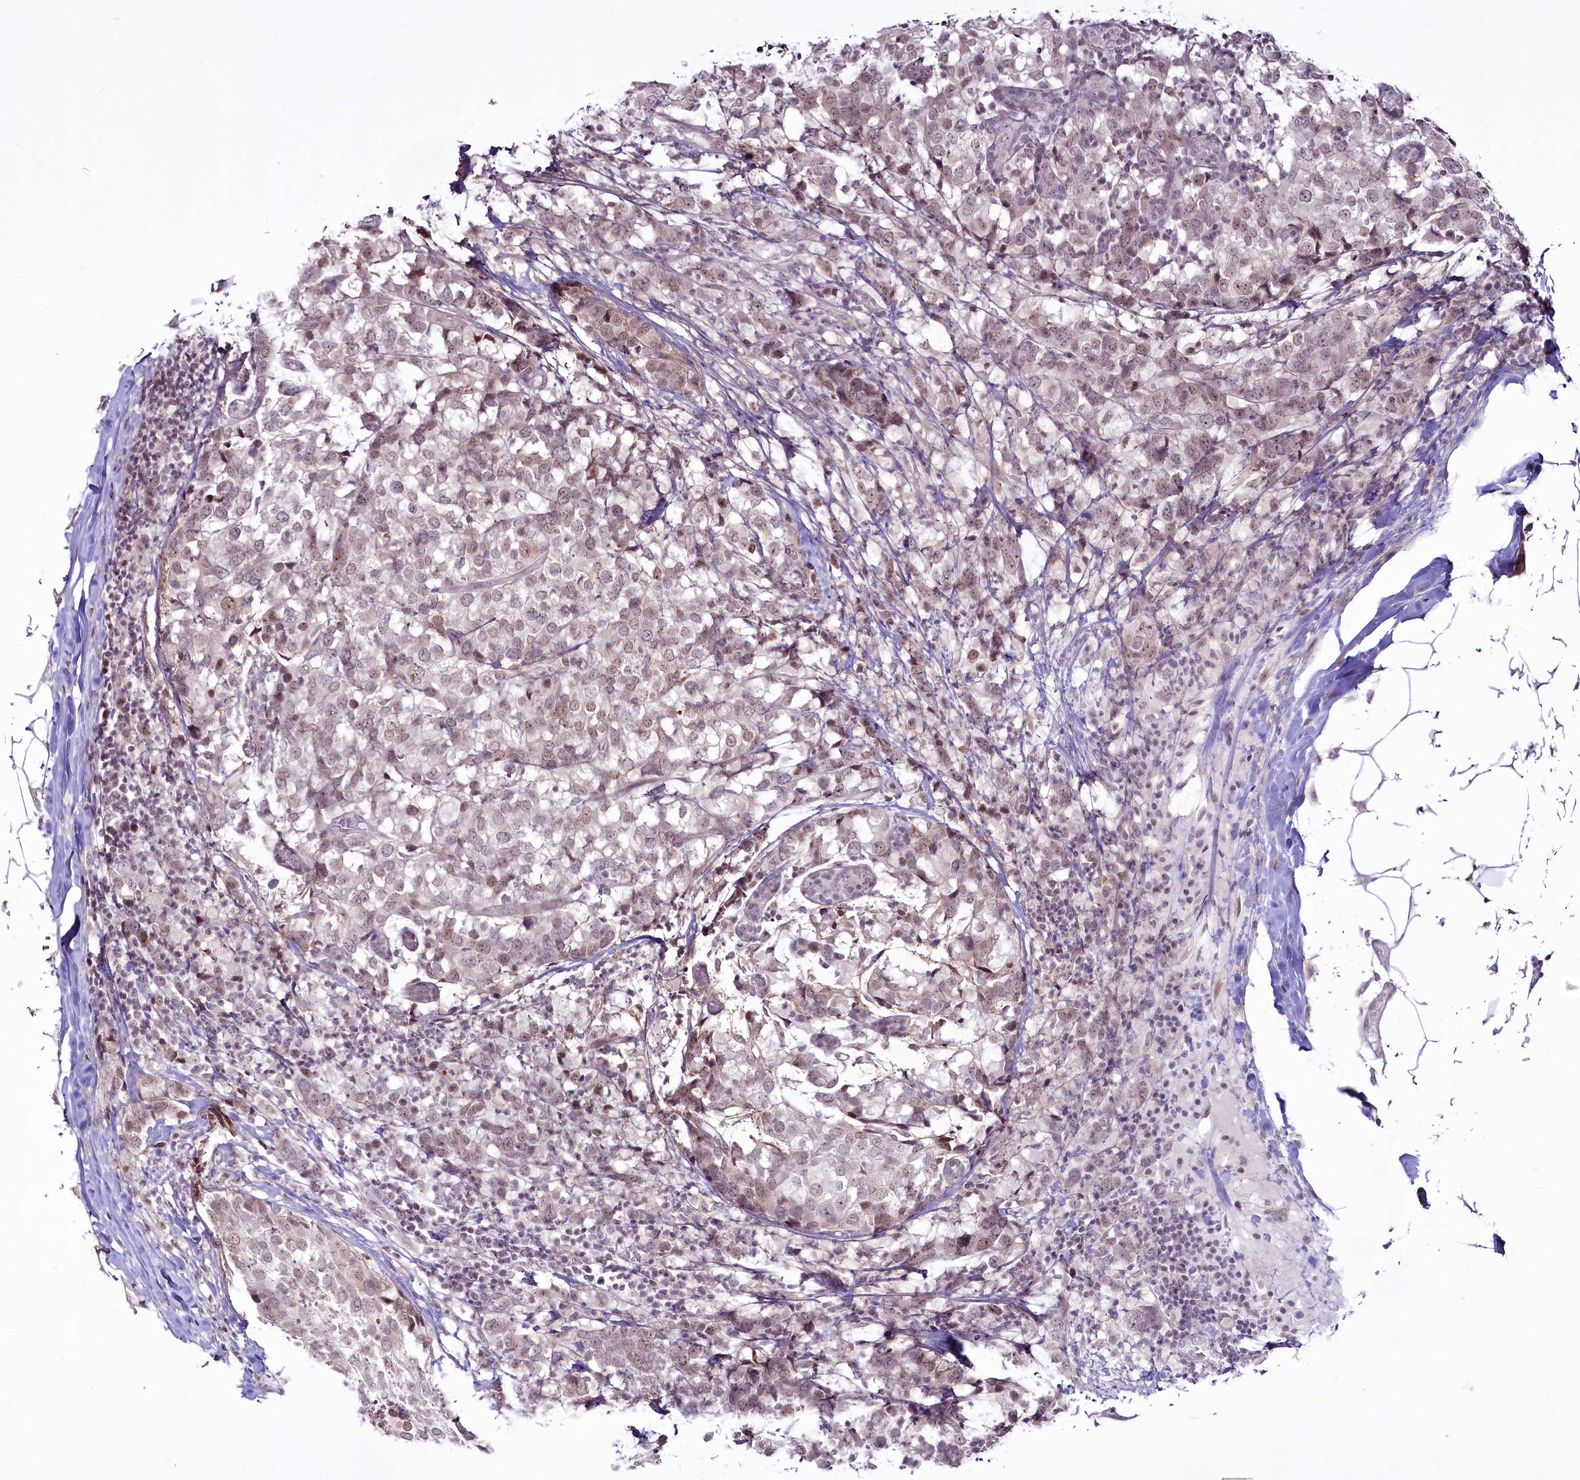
{"staining": {"intensity": "weak", "quantity": ">75%", "location": "nuclear"}, "tissue": "breast cancer", "cell_type": "Tumor cells", "image_type": "cancer", "snomed": [{"axis": "morphology", "description": "Lobular carcinoma"}, {"axis": "topography", "description": "Breast"}], "caption": "An image of breast cancer (lobular carcinoma) stained for a protein reveals weak nuclear brown staining in tumor cells. (Stains: DAB (3,3'-diaminobenzidine) in brown, nuclei in blue, Microscopy: brightfield microscopy at high magnification).", "gene": "RSBN1", "patient": {"sex": "female", "age": 59}}